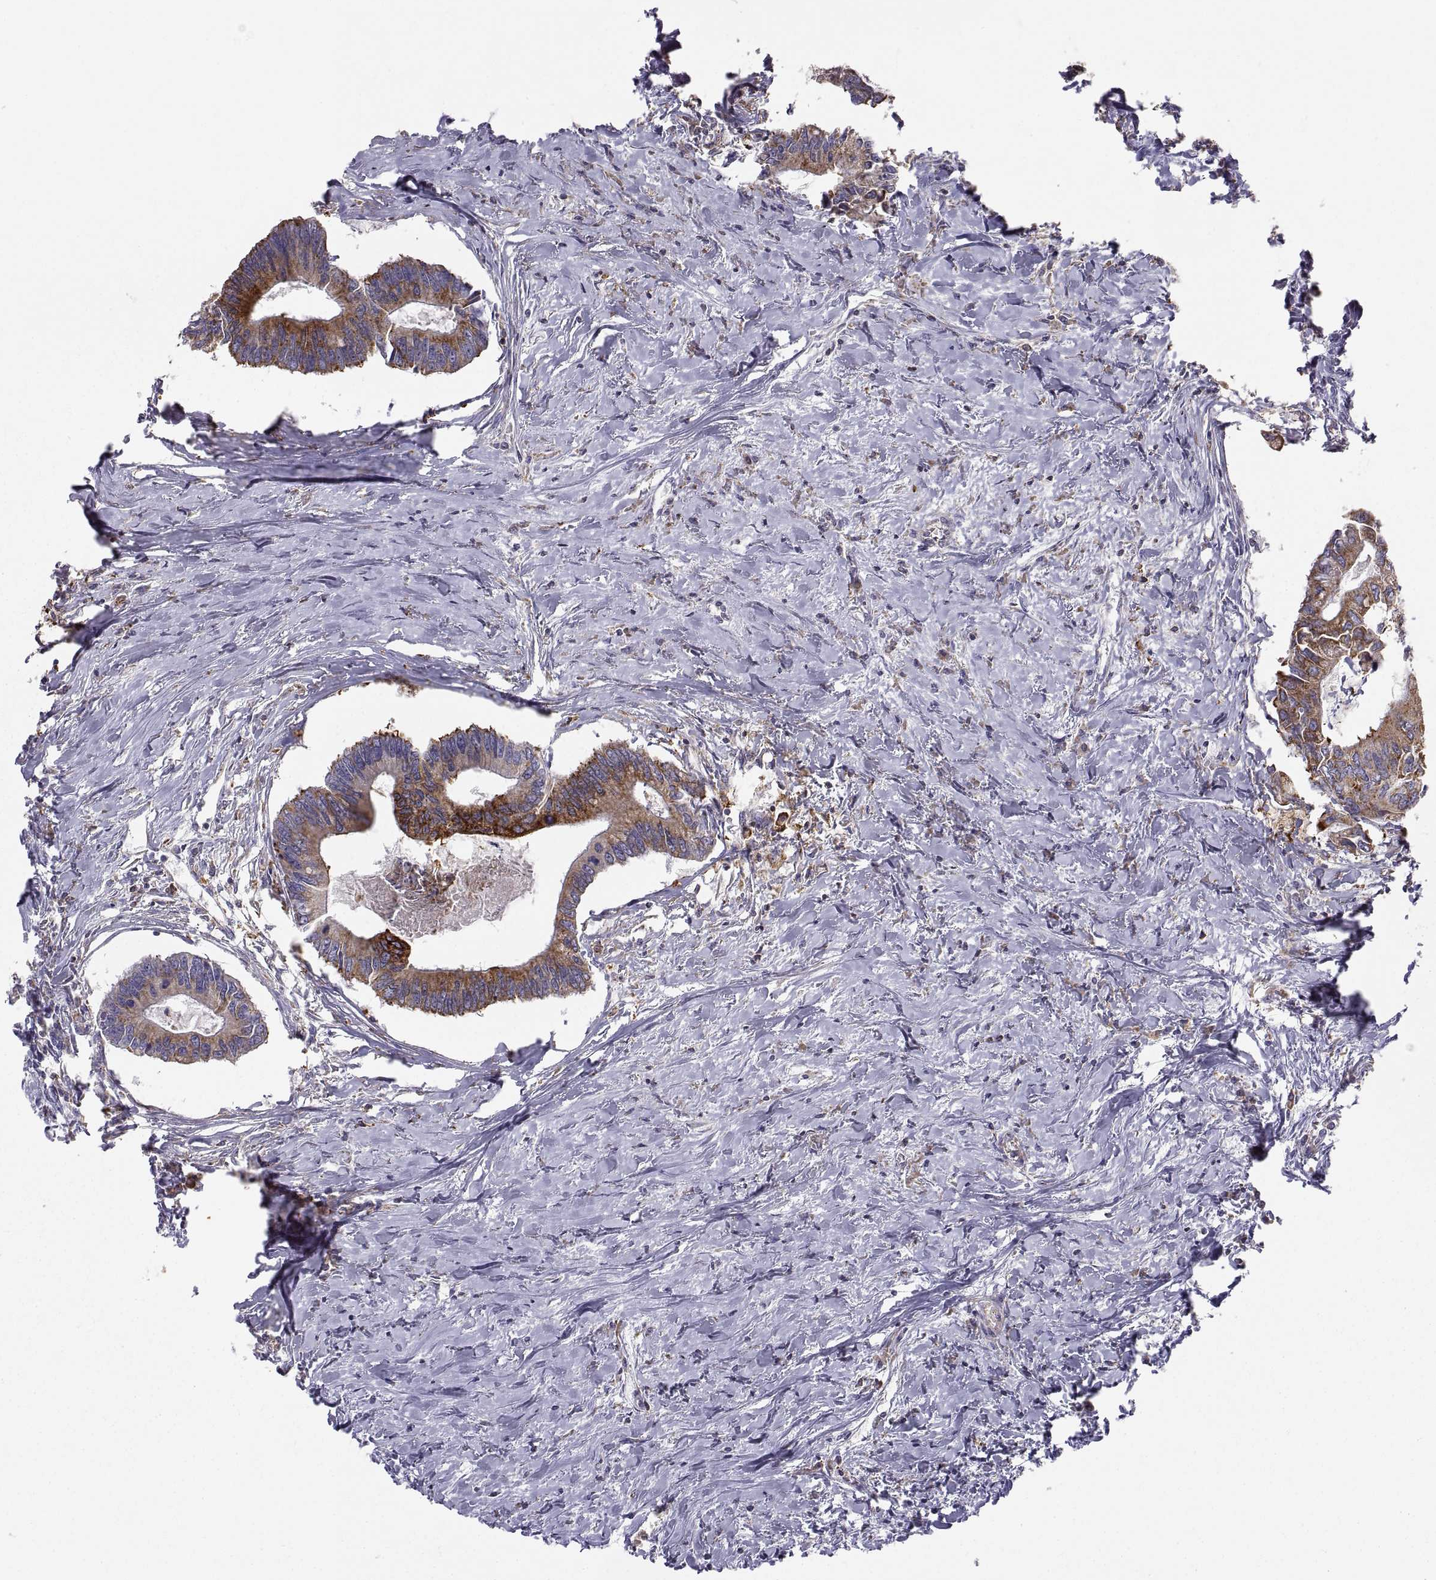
{"staining": {"intensity": "moderate", "quantity": "25%-75%", "location": "cytoplasmic/membranous"}, "tissue": "colorectal cancer", "cell_type": "Tumor cells", "image_type": "cancer", "snomed": [{"axis": "morphology", "description": "Adenocarcinoma, NOS"}, {"axis": "topography", "description": "Colon"}], "caption": "High-power microscopy captured an immunohistochemistry photomicrograph of colorectal cancer, revealing moderate cytoplasmic/membranous positivity in approximately 25%-75% of tumor cells.", "gene": "ERO1A", "patient": {"sex": "male", "age": 53}}